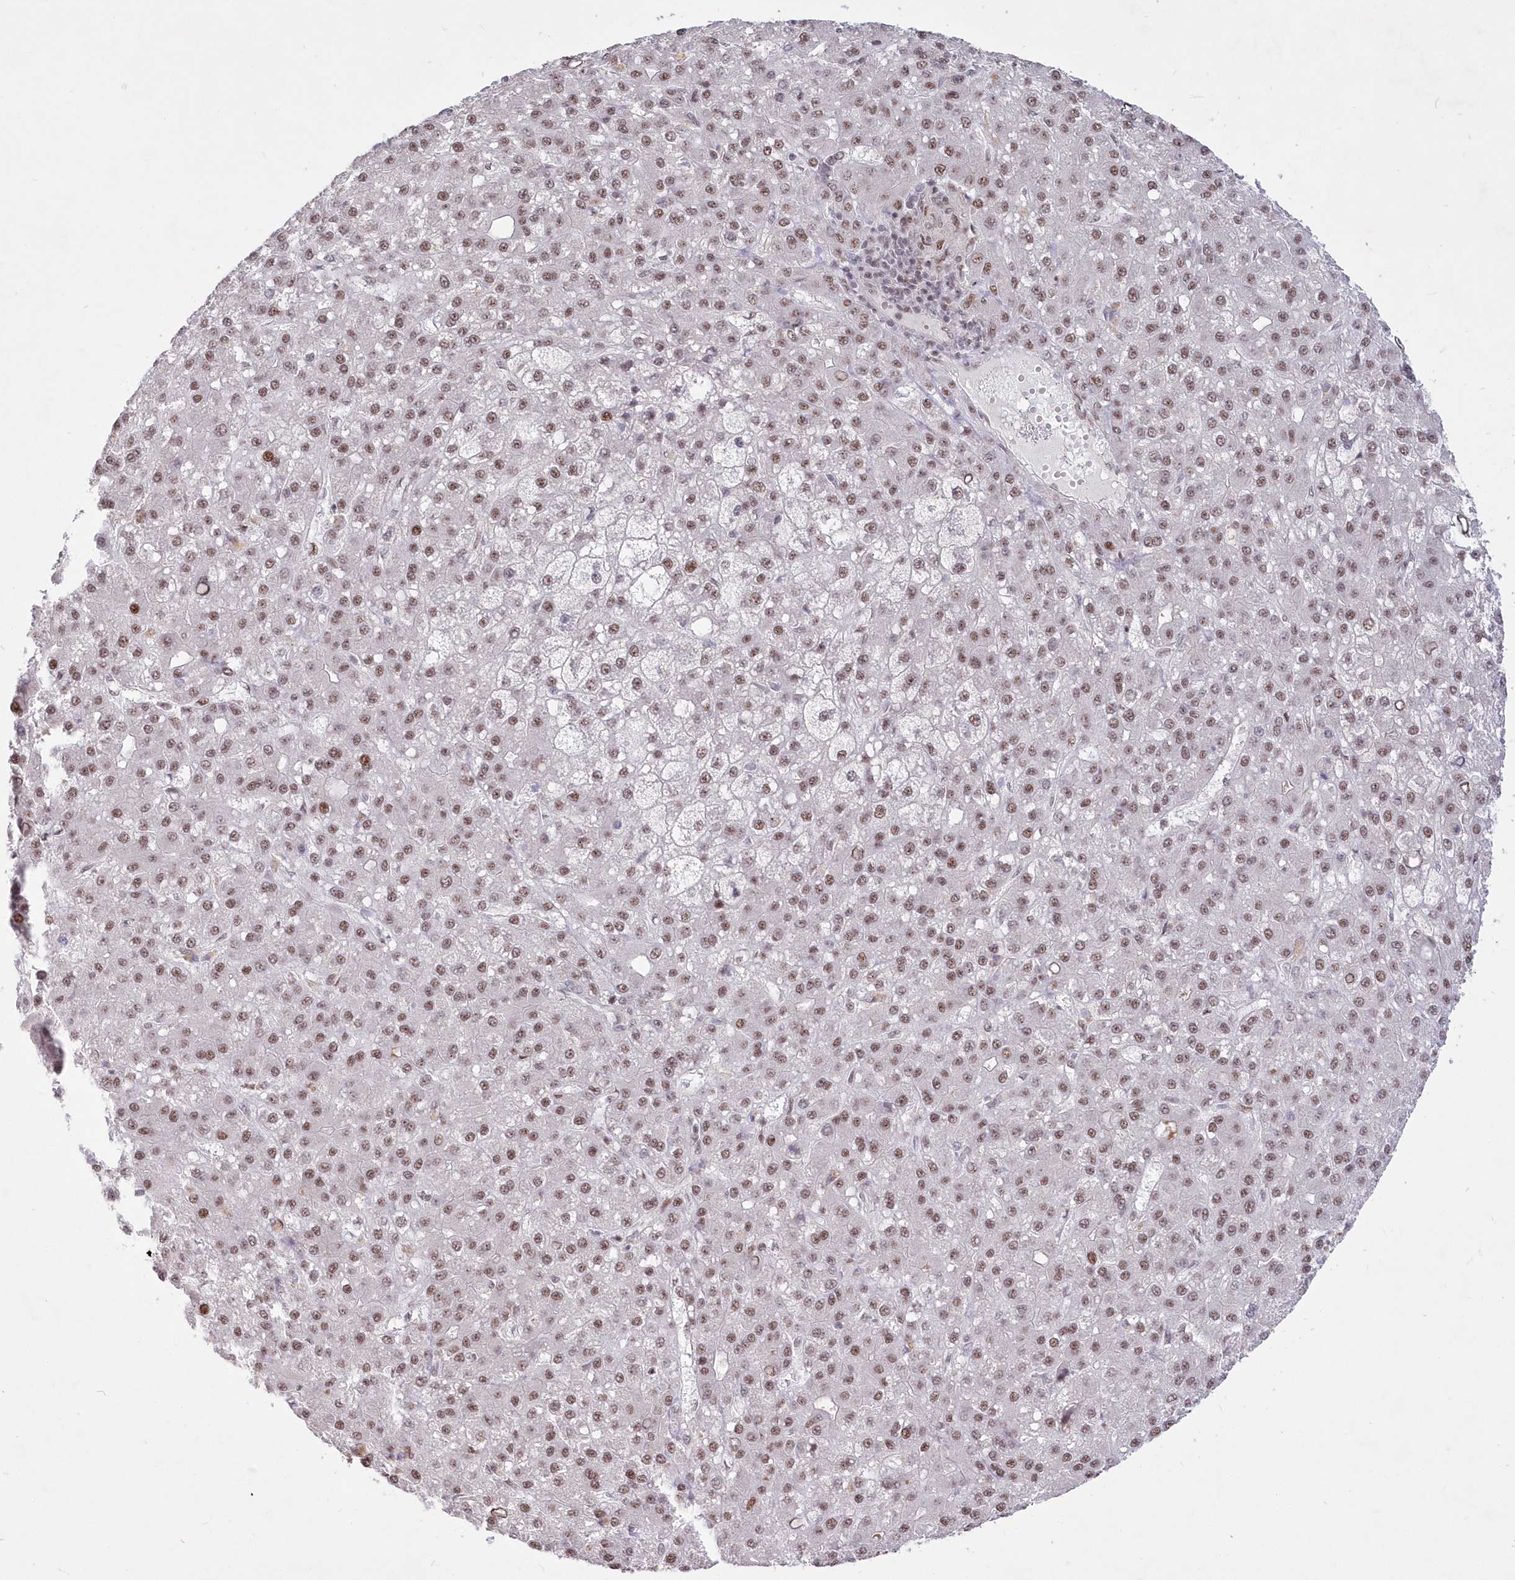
{"staining": {"intensity": "moderate", "quantity": ">75%", "location": "nuclear"}, "tissue": "liver cancer", "cell_type": "Tumor cells", "image_type": "cancer", "snomed": [{"axis": "morphology", "description": "Carcinoma, Hepatocellular, NOS"}, {"axis": "topography", "description": "Liver"}], "caption": "The photomicrograph displays immunohistochemical staining of hepatocellular carcinoma (liver). There is moderate nuclear staining is identified in about >75% of tumor cells.", "gene": "WBP1L", "patient": {"sex": "male", "age": 67}}